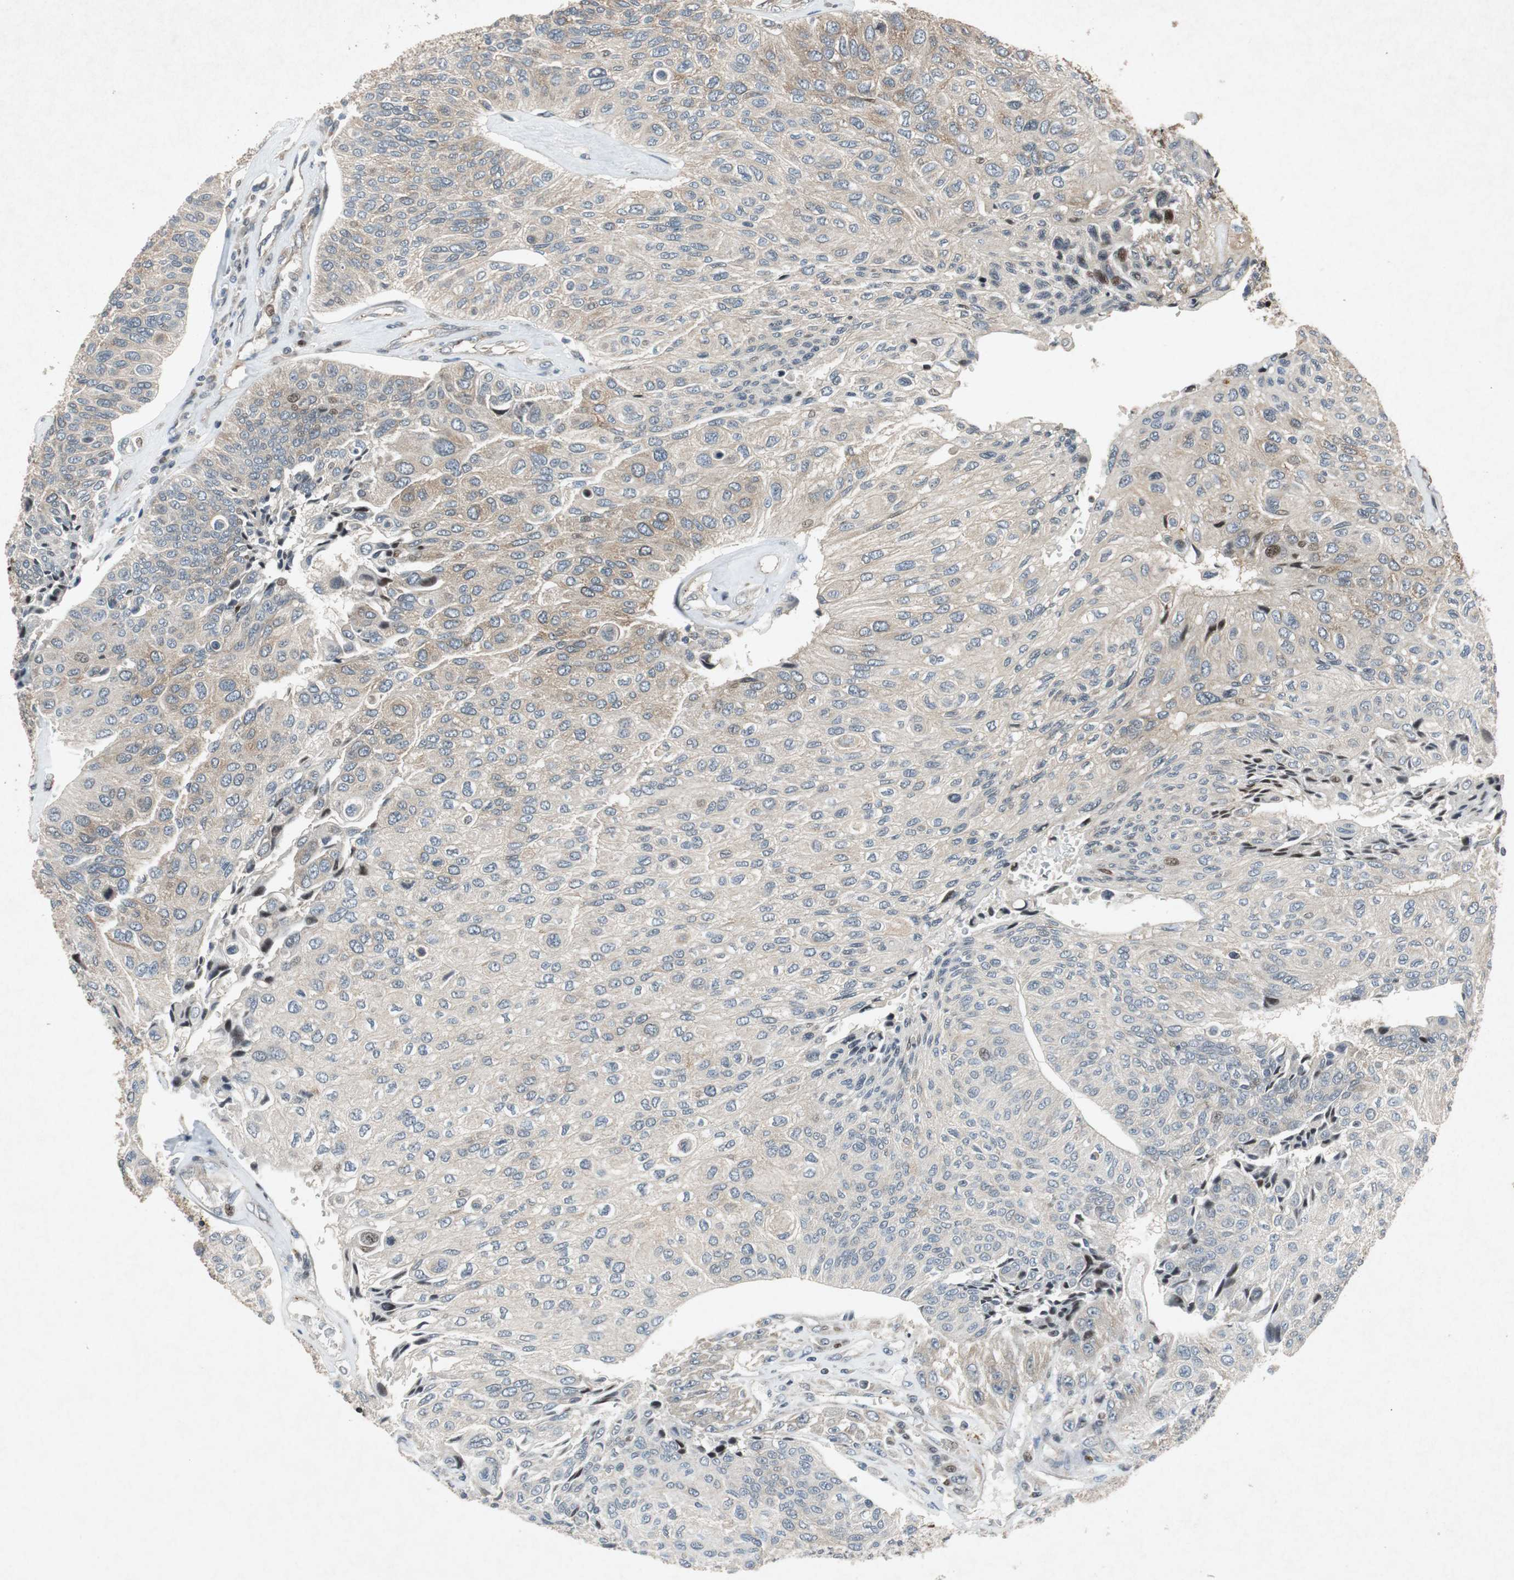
{"staining": {"intensity": "weak", "quantity": "25%-75%", "location": "cytoplasmic/membranous"}, "tissue": "urothelial cancer", "cell_type": "Tumor cells", "image_type": "cancer", "snomed": [{"axis": "morphology", "description": "Urothelial carcinoma, High grade"}, {"axis": "topography", "description": "Urinary bladder"}], "caption": "Human urothelial cancer stained with a protein marker shows weak staining in tumor cells.", "gene": "TUBA4A", "patient": {"sex": "male", "age": 66}}